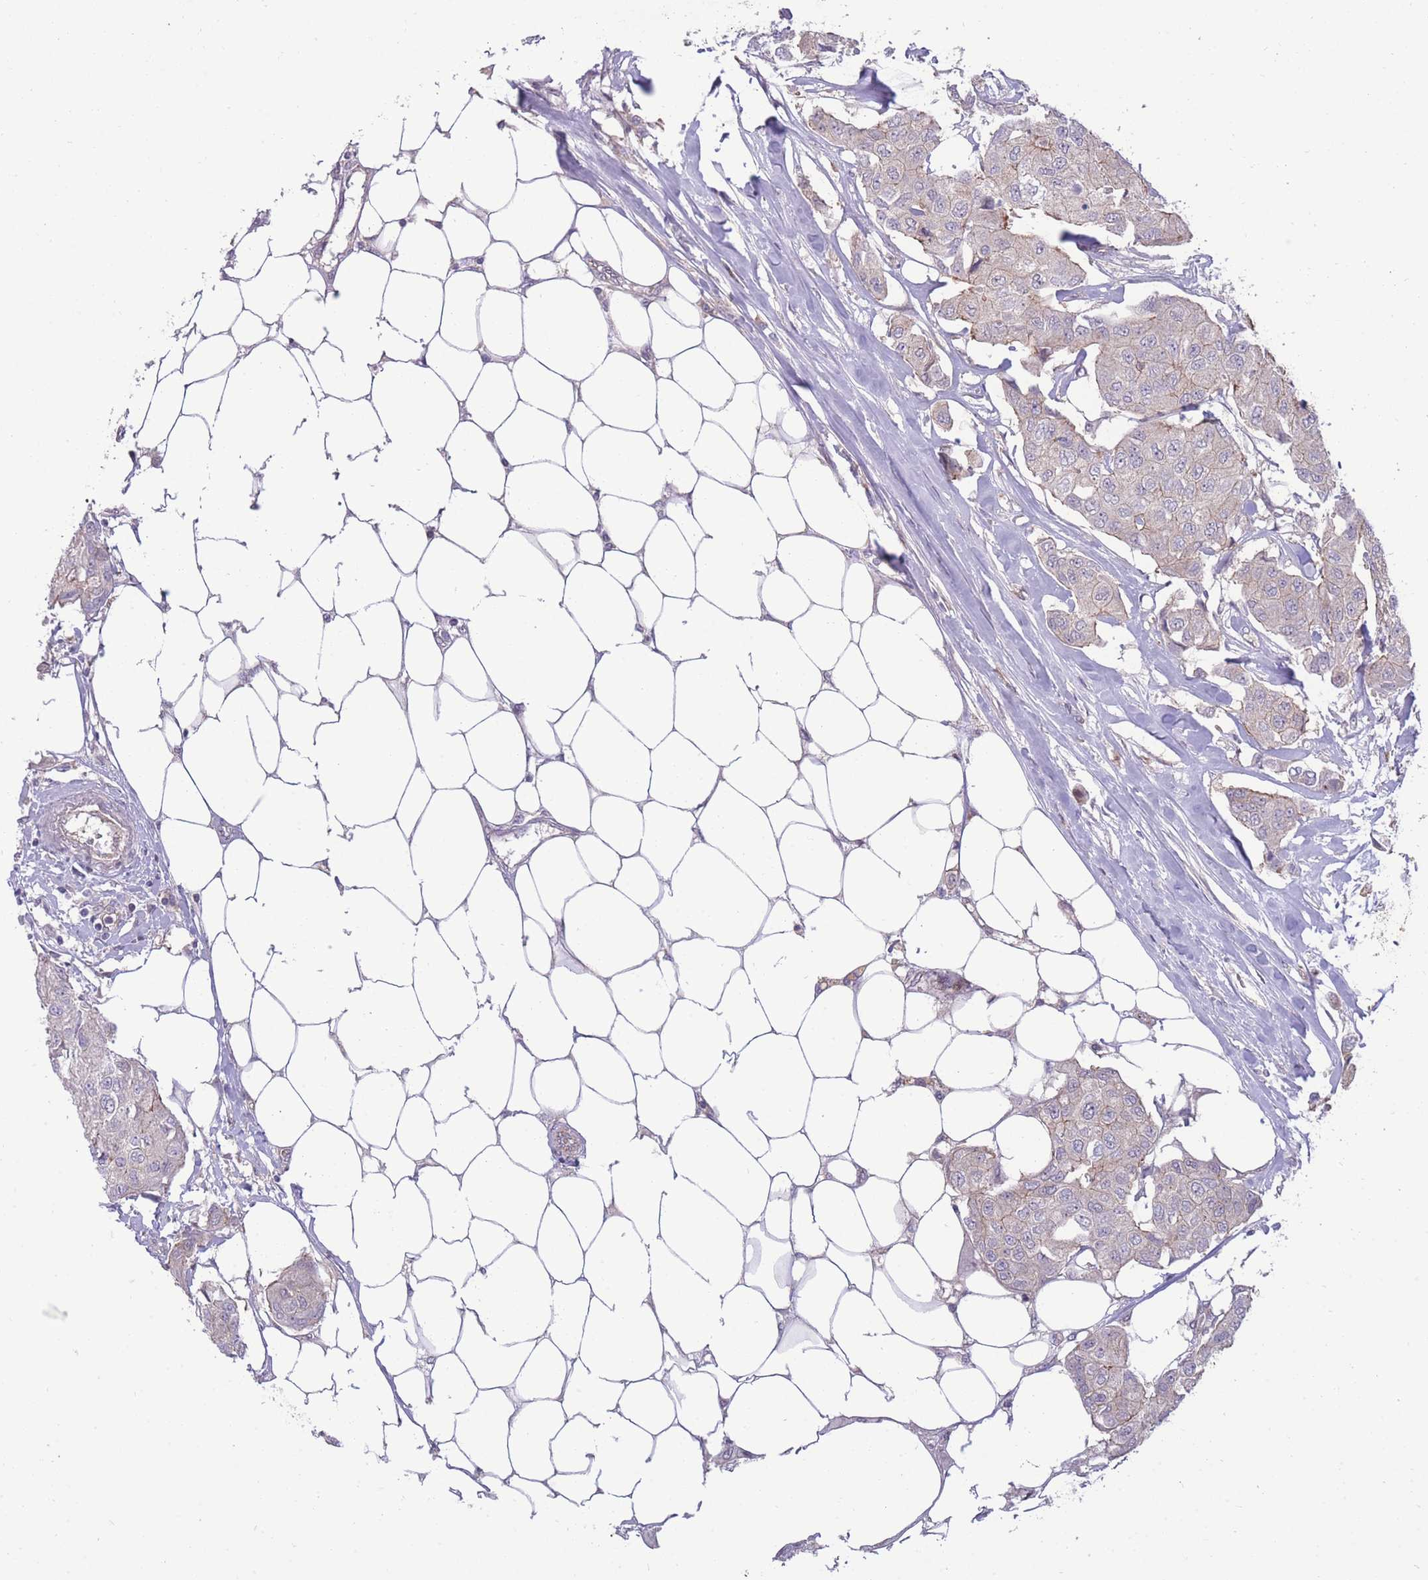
{"staining": {"intensity": "negative", "quantity": "none", "location": "none"}, "tissue": "breast cancer", "cell_type": "Tumor cells", "image_type": "cancer", "snomed": [{"axis": "morphology", "description": "Duct carcinoma"}, {"axis": "topography", "description": "Breast"}, {"axis": "topography", "description": "Lymph node"}], "caption": "DAB (3,3'-diaminobenzidine) immunohistochemical staining of human breast cancer reveals no significant staining in tumor cells. (Immunohistochemistry, brightfield microscopy, high magnification).", "gene": "RIC8A", "patient": {"sex": "female", "age": 80}}